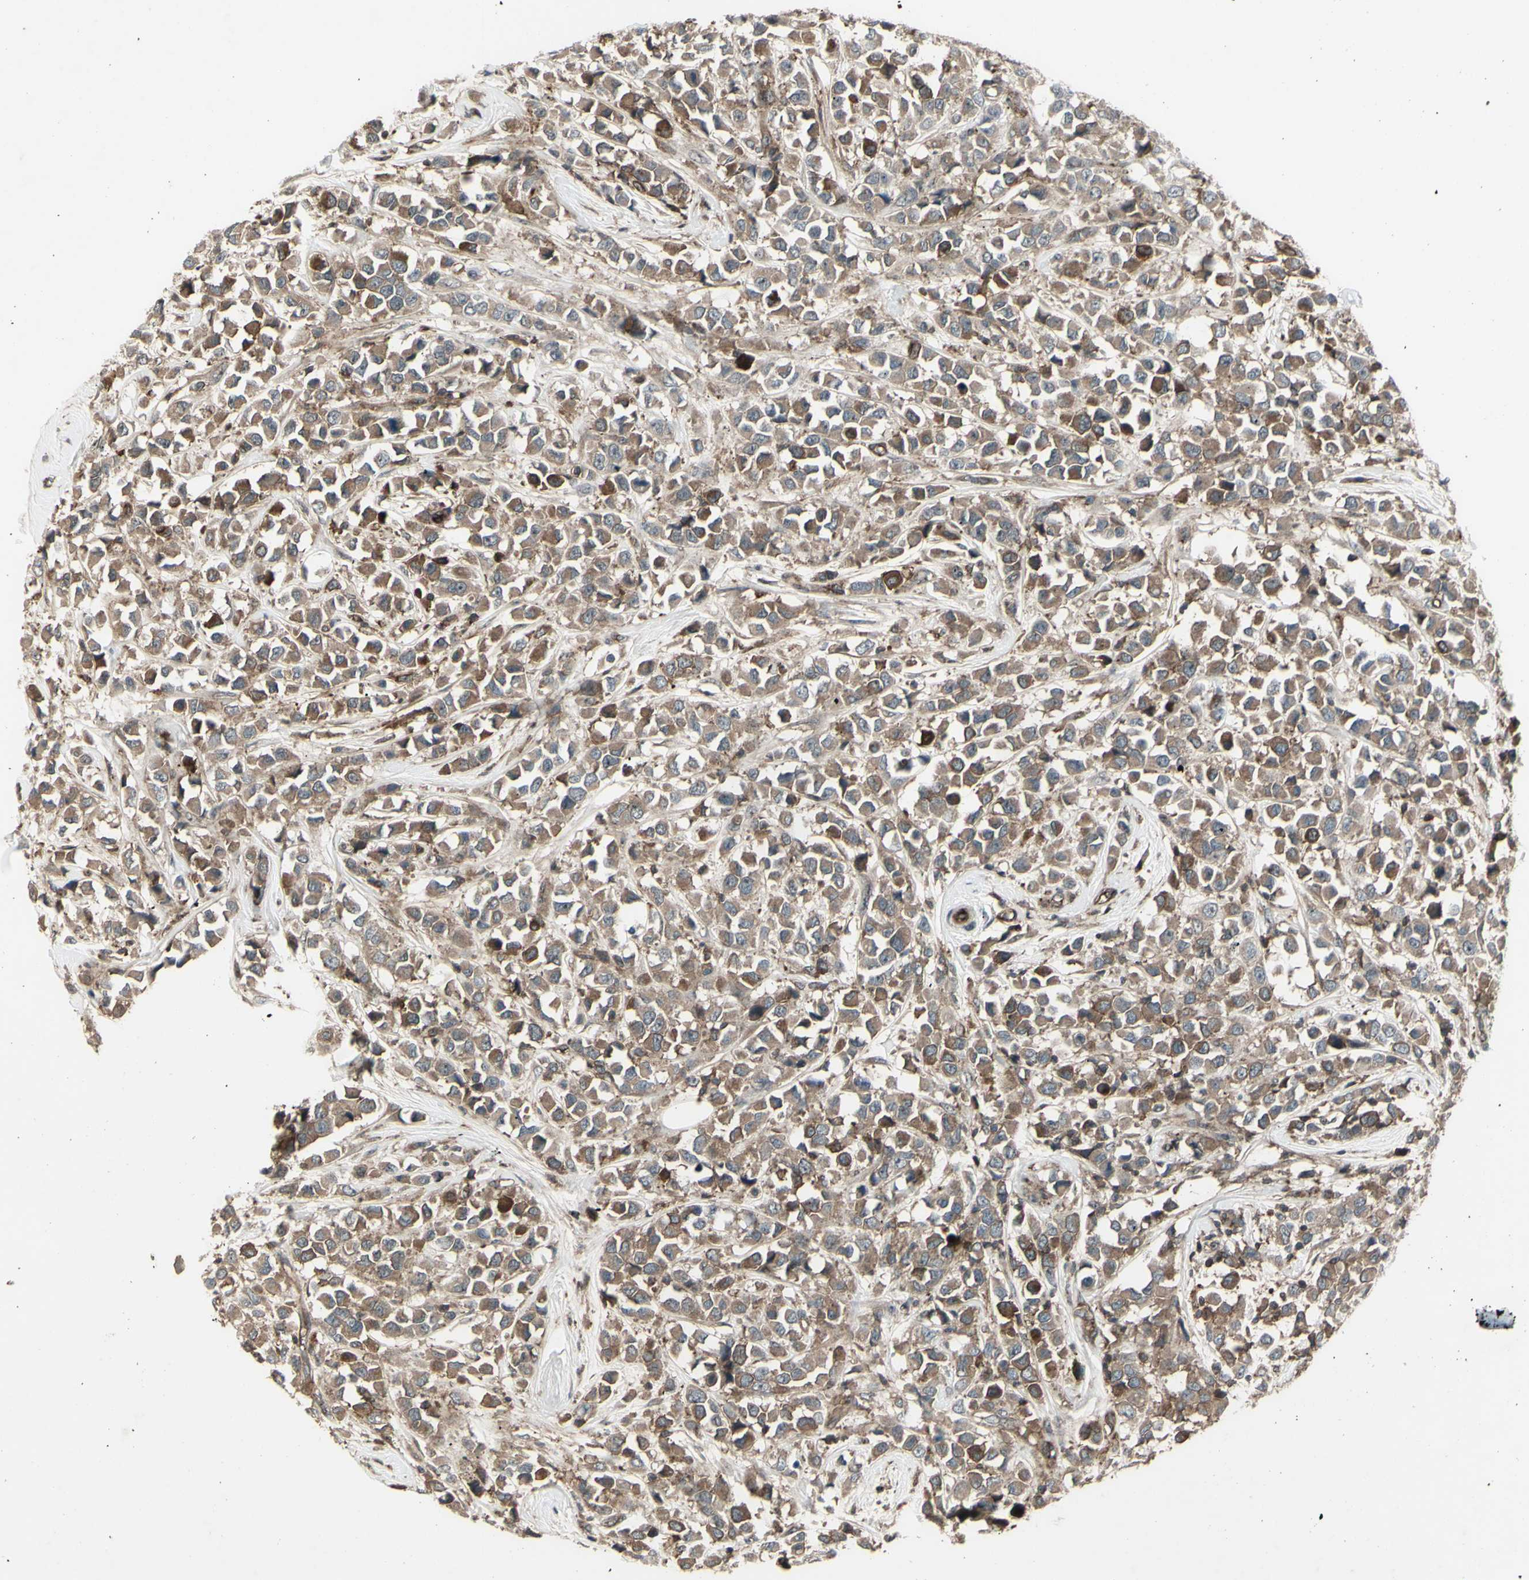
{"staining": {"intensity": "moderate", "quantity": ">75%", "location": "cytoplasmic/membranous"}, "tissue": "breast cancer", "cell_type": "Tumor cells", "image_type": "cancer", "snomed": [{"axis": "morphology", "description": "Duct carcinoma"}, {"axis": "topography", "description": "Breast"}], "caption": "Breast cancer (infiltrating ductal carcinoma) stained for a protein shows moderate cytoplasmic/membranous positivity in tumor cells. The staining was performed using DAB (3,3'-diaminobenzidine), with brown indicating positive protein expression. Nuclei are stained blue with hematoxylin.", "gene": "FXYD5", "patient": {"sex": "female", "age": 61}}